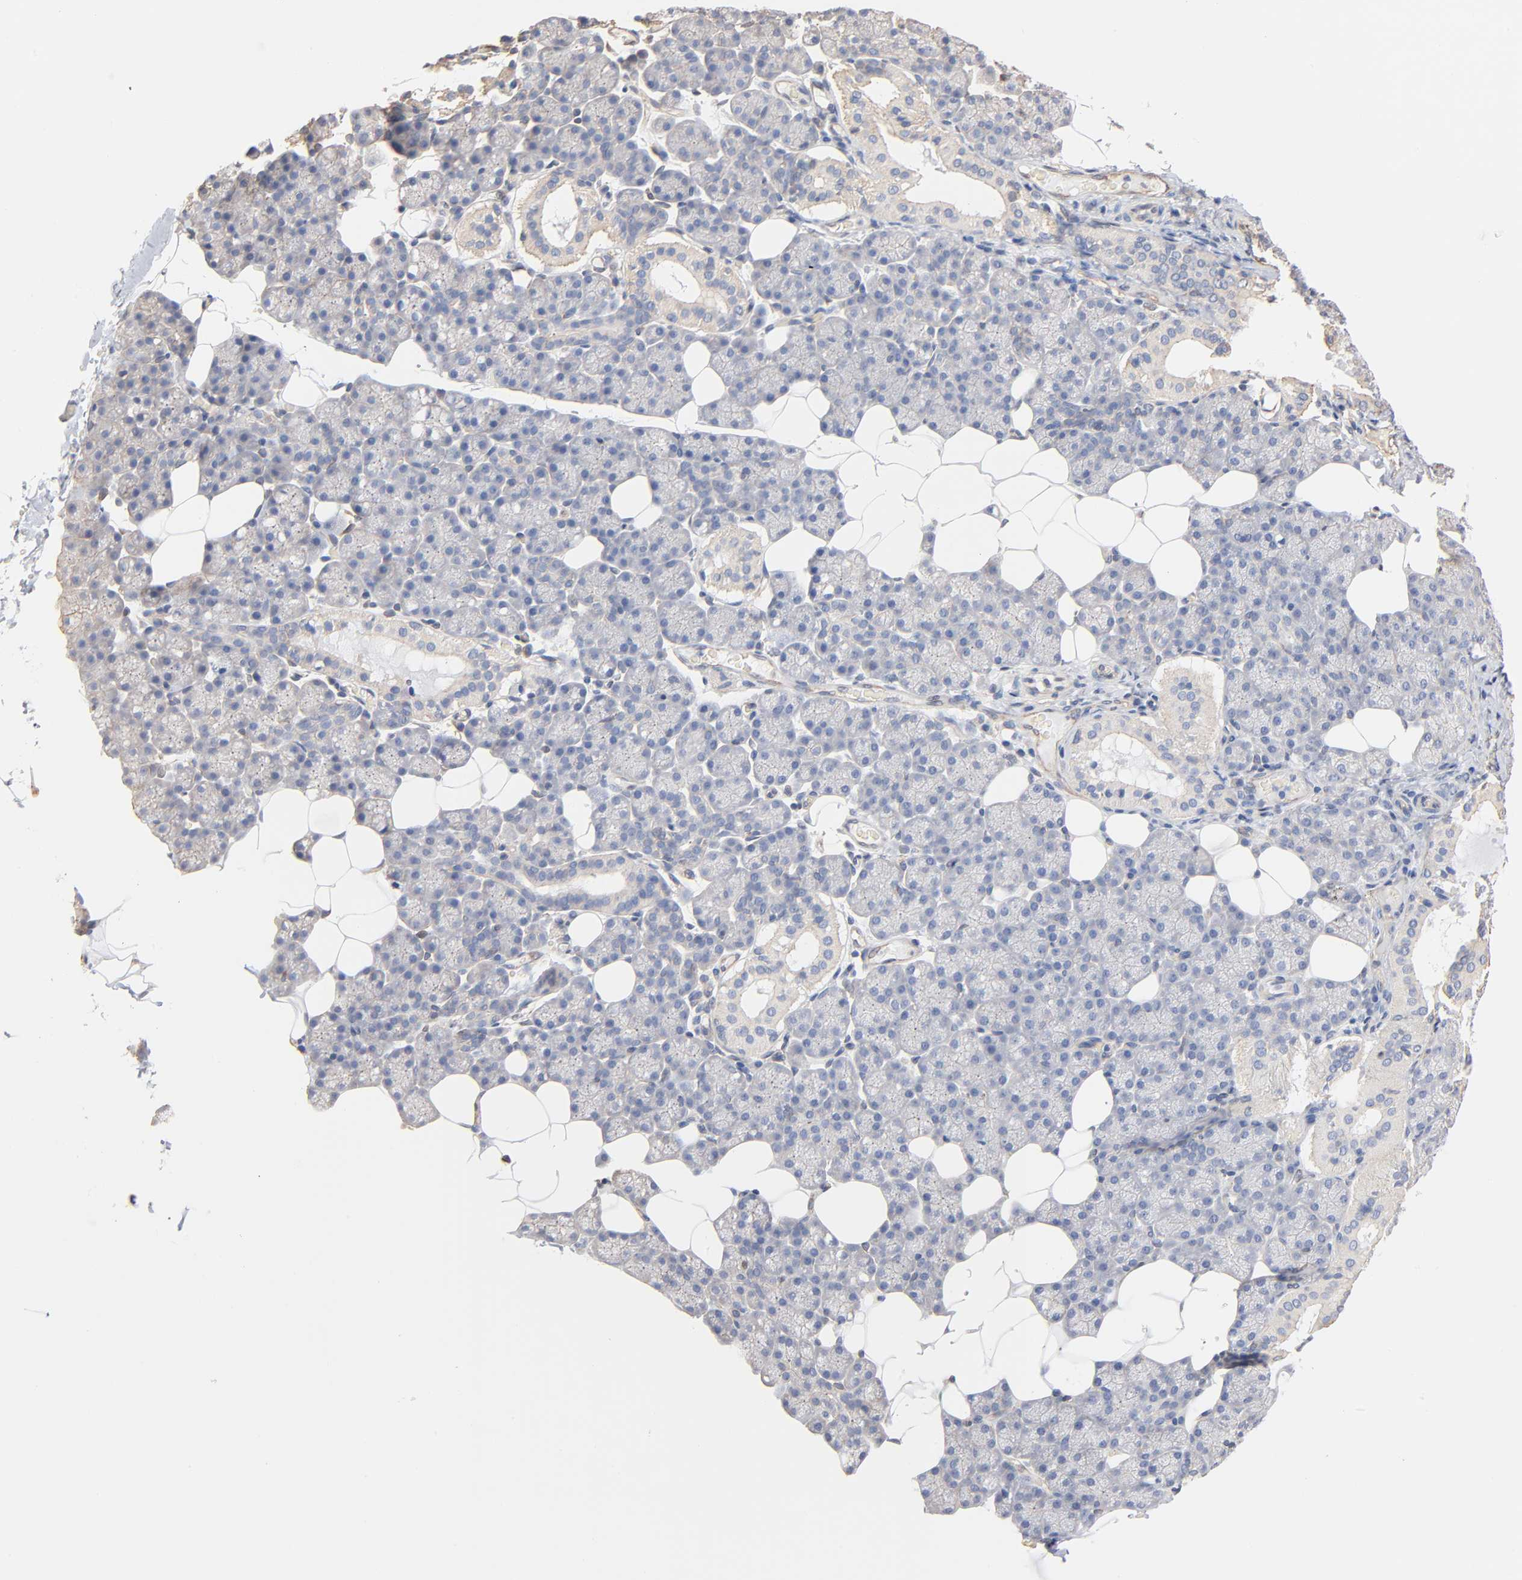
{"staining": {"intensity": "weak", "quantity": "<25%", "location": "cytoplasmic/membranous"}, "tissue": "salivary gland", "cell_type": "Glandular cells", "image_type": "normal", "snomed": [{"axis": "morphology", "description": "Normal tissue, NOS"}, {"axis": "topography", "description": "Lymph node"}, {"axis": "topography", "description": "Salivary gland"}], "caption": "Glandular cells show no significant expression in benign salivary gland.", "gene": "ABCD4", "patient": {"sex": "male", "age": 8}}